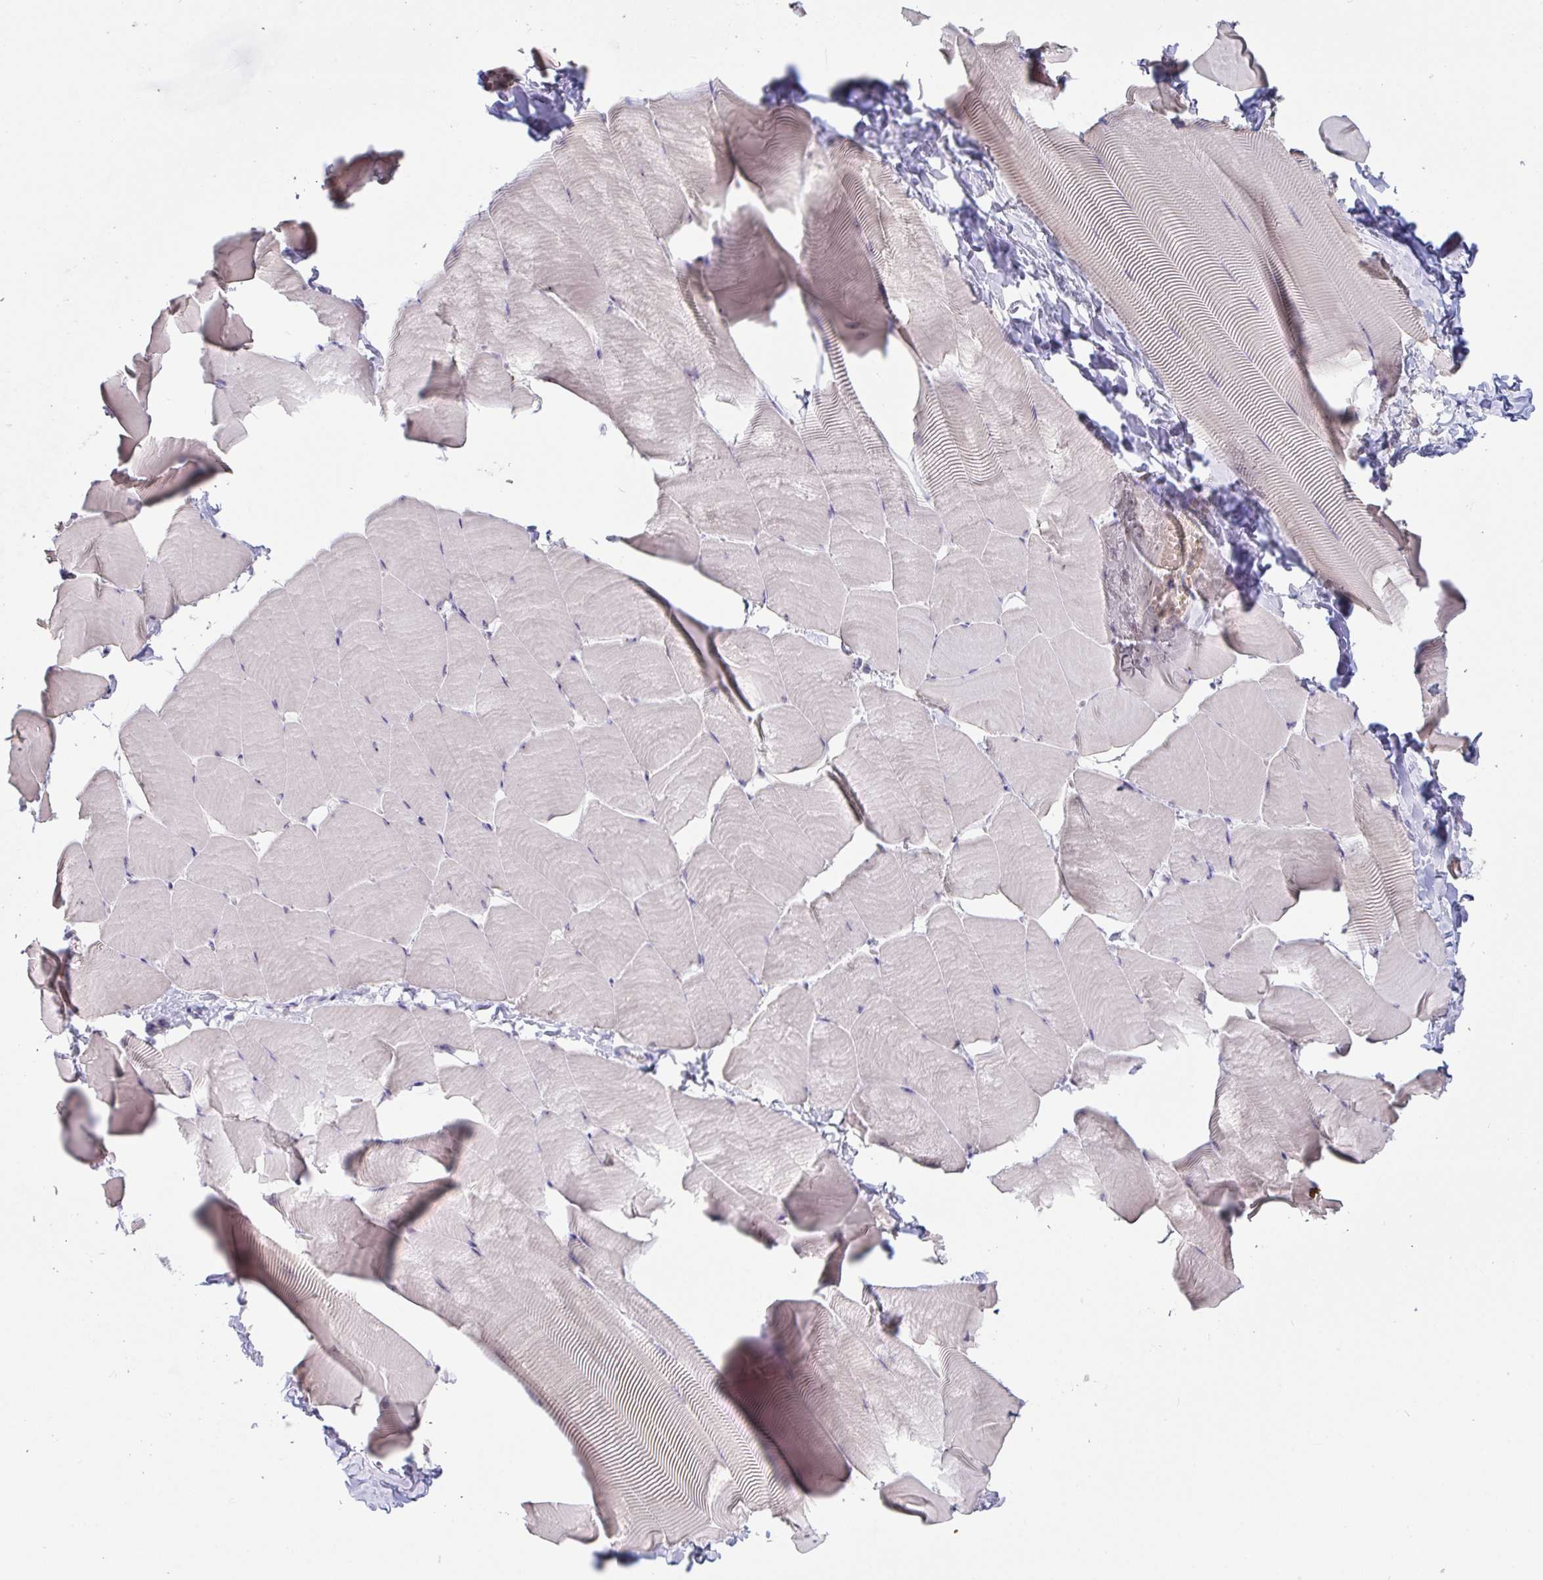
{"staining": {"intensity": "negative", "quantity": "none", "location": "none"}, "tissue": "skeletal muscle", "cell_type": "Myocytes", "image_type": "normal", "snomed": [{"axis": "morphology", "description": "Normal tissue, NOS"}, {"axis": "topography", "description": "Skeletal muscle"}], "caption": "The histopathology image displays no staining of myocytes in benign skeletal muscle. (IHC, brightfield microscopy, high magnification).", "gene": "MYC", "patient": {"sex": "male", "age": 25}}